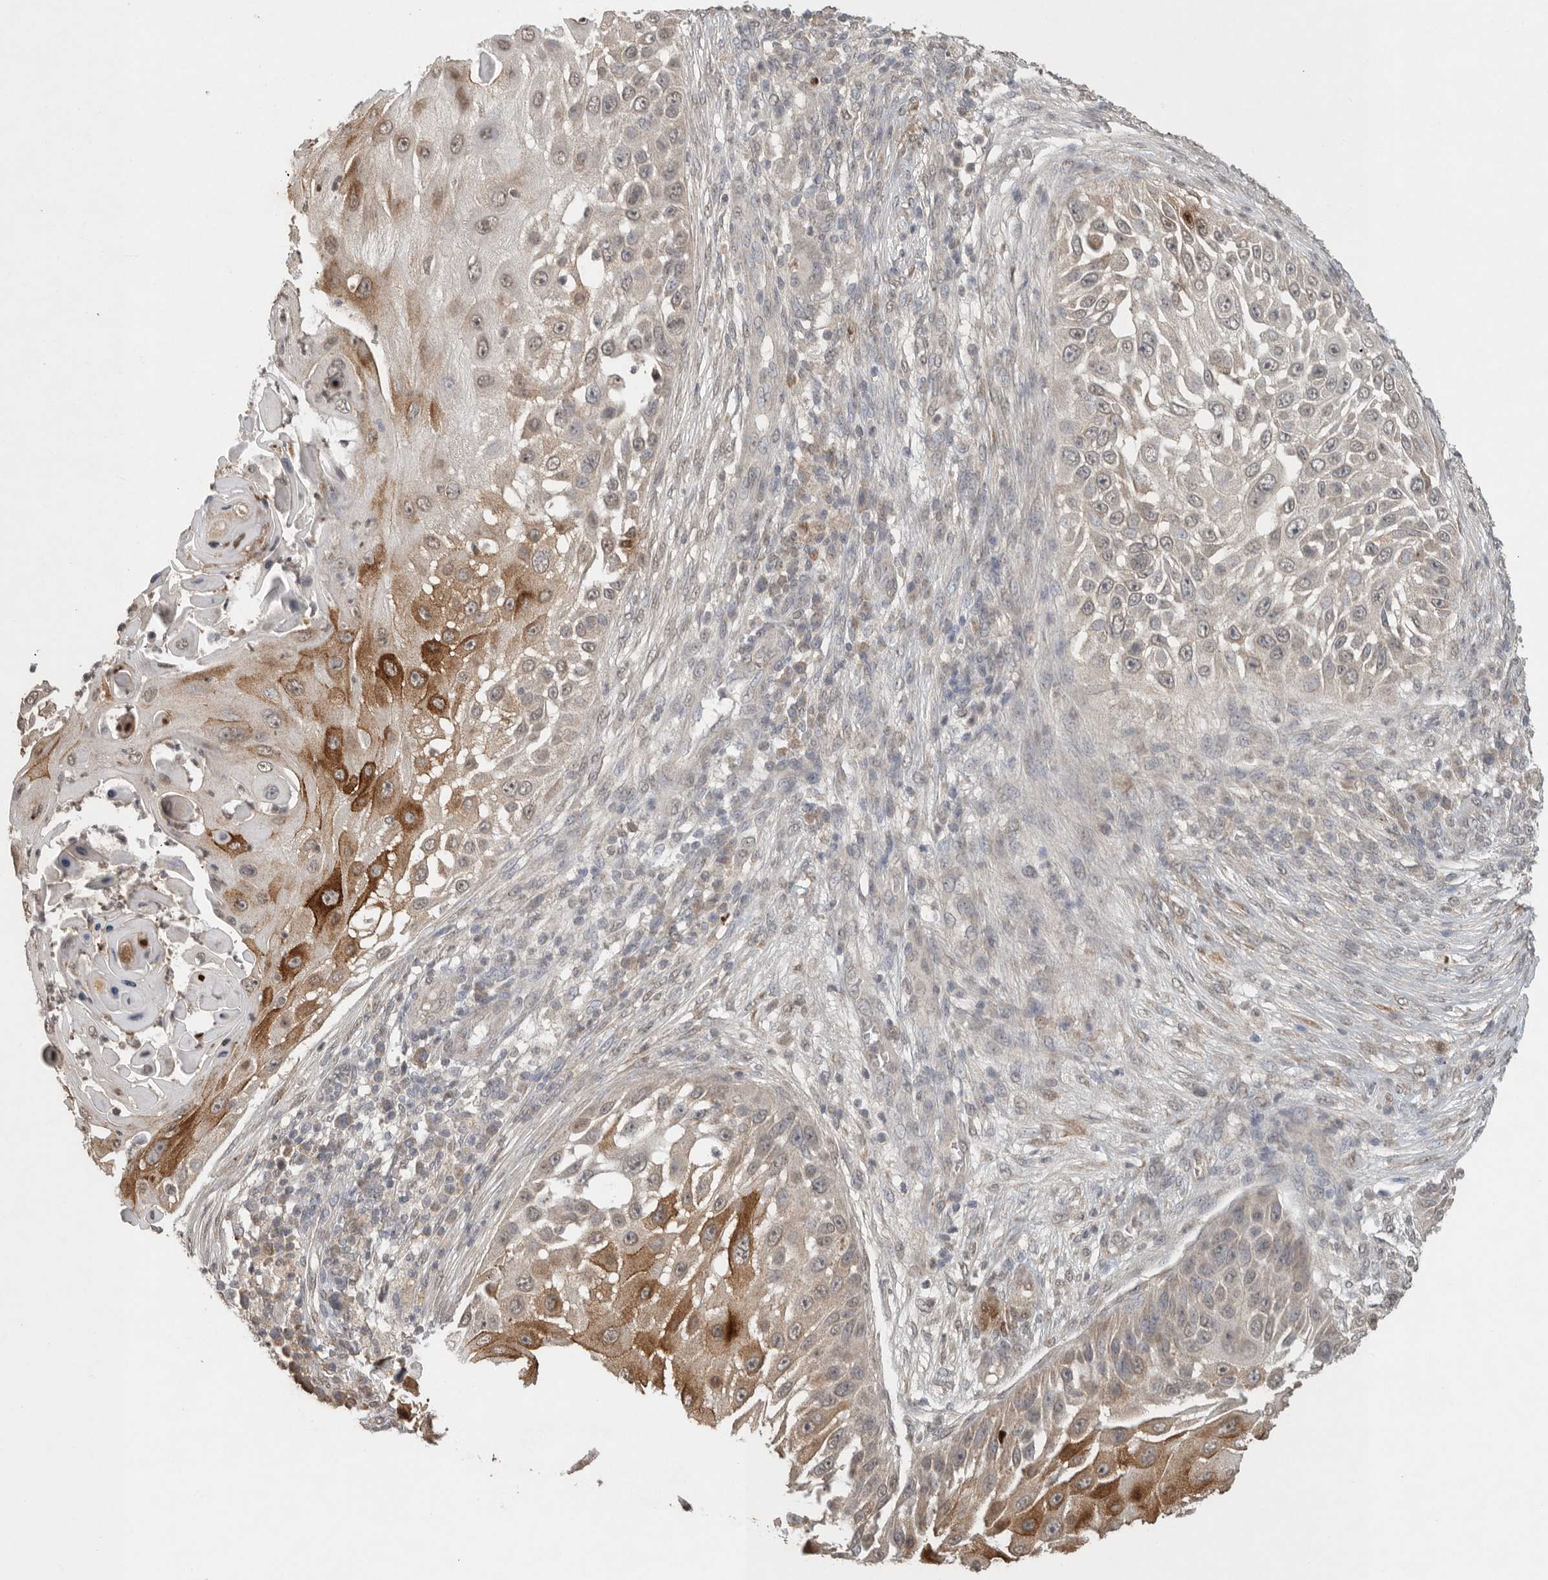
{"staining": {"intensity": "moderate", "quantity": "25%-75%", "location": "cytoplasmic/membranous"}, "tissue": "skin cancer", "cell_type": "Tumor cells", "image_type": "cancer", "snomed": [{"axis": "morphology", "description": "Squamous cell carcinoma, NOS"}, {"axis": "topography", "description": "Skin"}], "caption": "Immunohistochemistry image of skin cancer stained for a protein (brown), which exhibits medium levels of moderate cytoplasmic/membranous positivity in about 25%-75% of tumor cells.", "gene": "KLK5", "patient": {"sex": "female", "age": 44}}